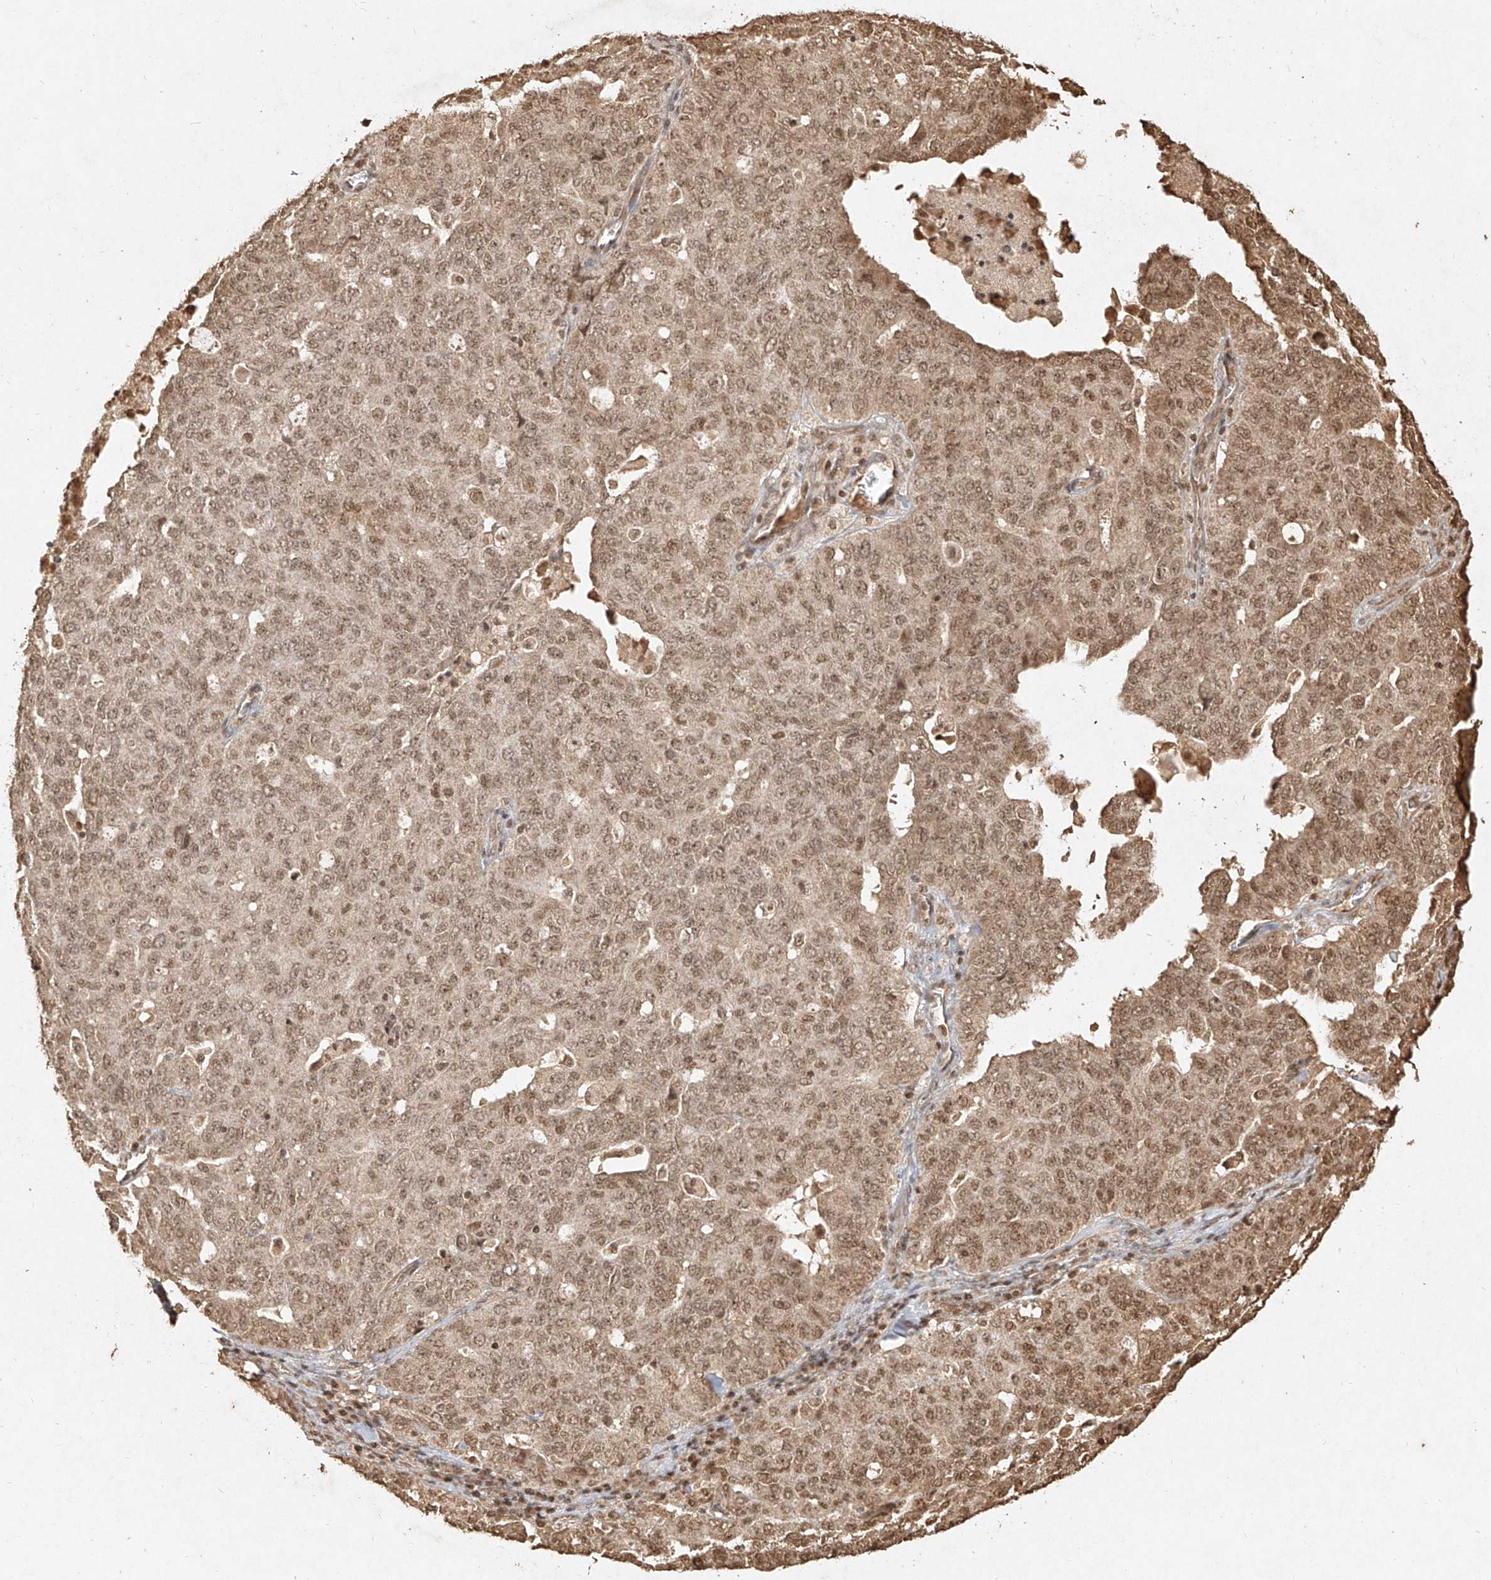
{"staining": {"intensity": "moderate", "quantity": ">75%", "location": "nuclear"}, "tissue": "ovarian cancer", "cell_type": "Tumor cells", "image_type": "cancer", "snomed": [{"axis": "morphology", "description": "Carcinoma, endometroid"}, {"axis": "topography", "description": "Ovary"}], "caption": "A photomicrograph of human ovarian cancer (endometroid carcinoma) stained for a protein displays moderate nuclear brown staining in tumor cells.", "gene": "UBE2K", "patient": {"sex": "female", "age": 62}}